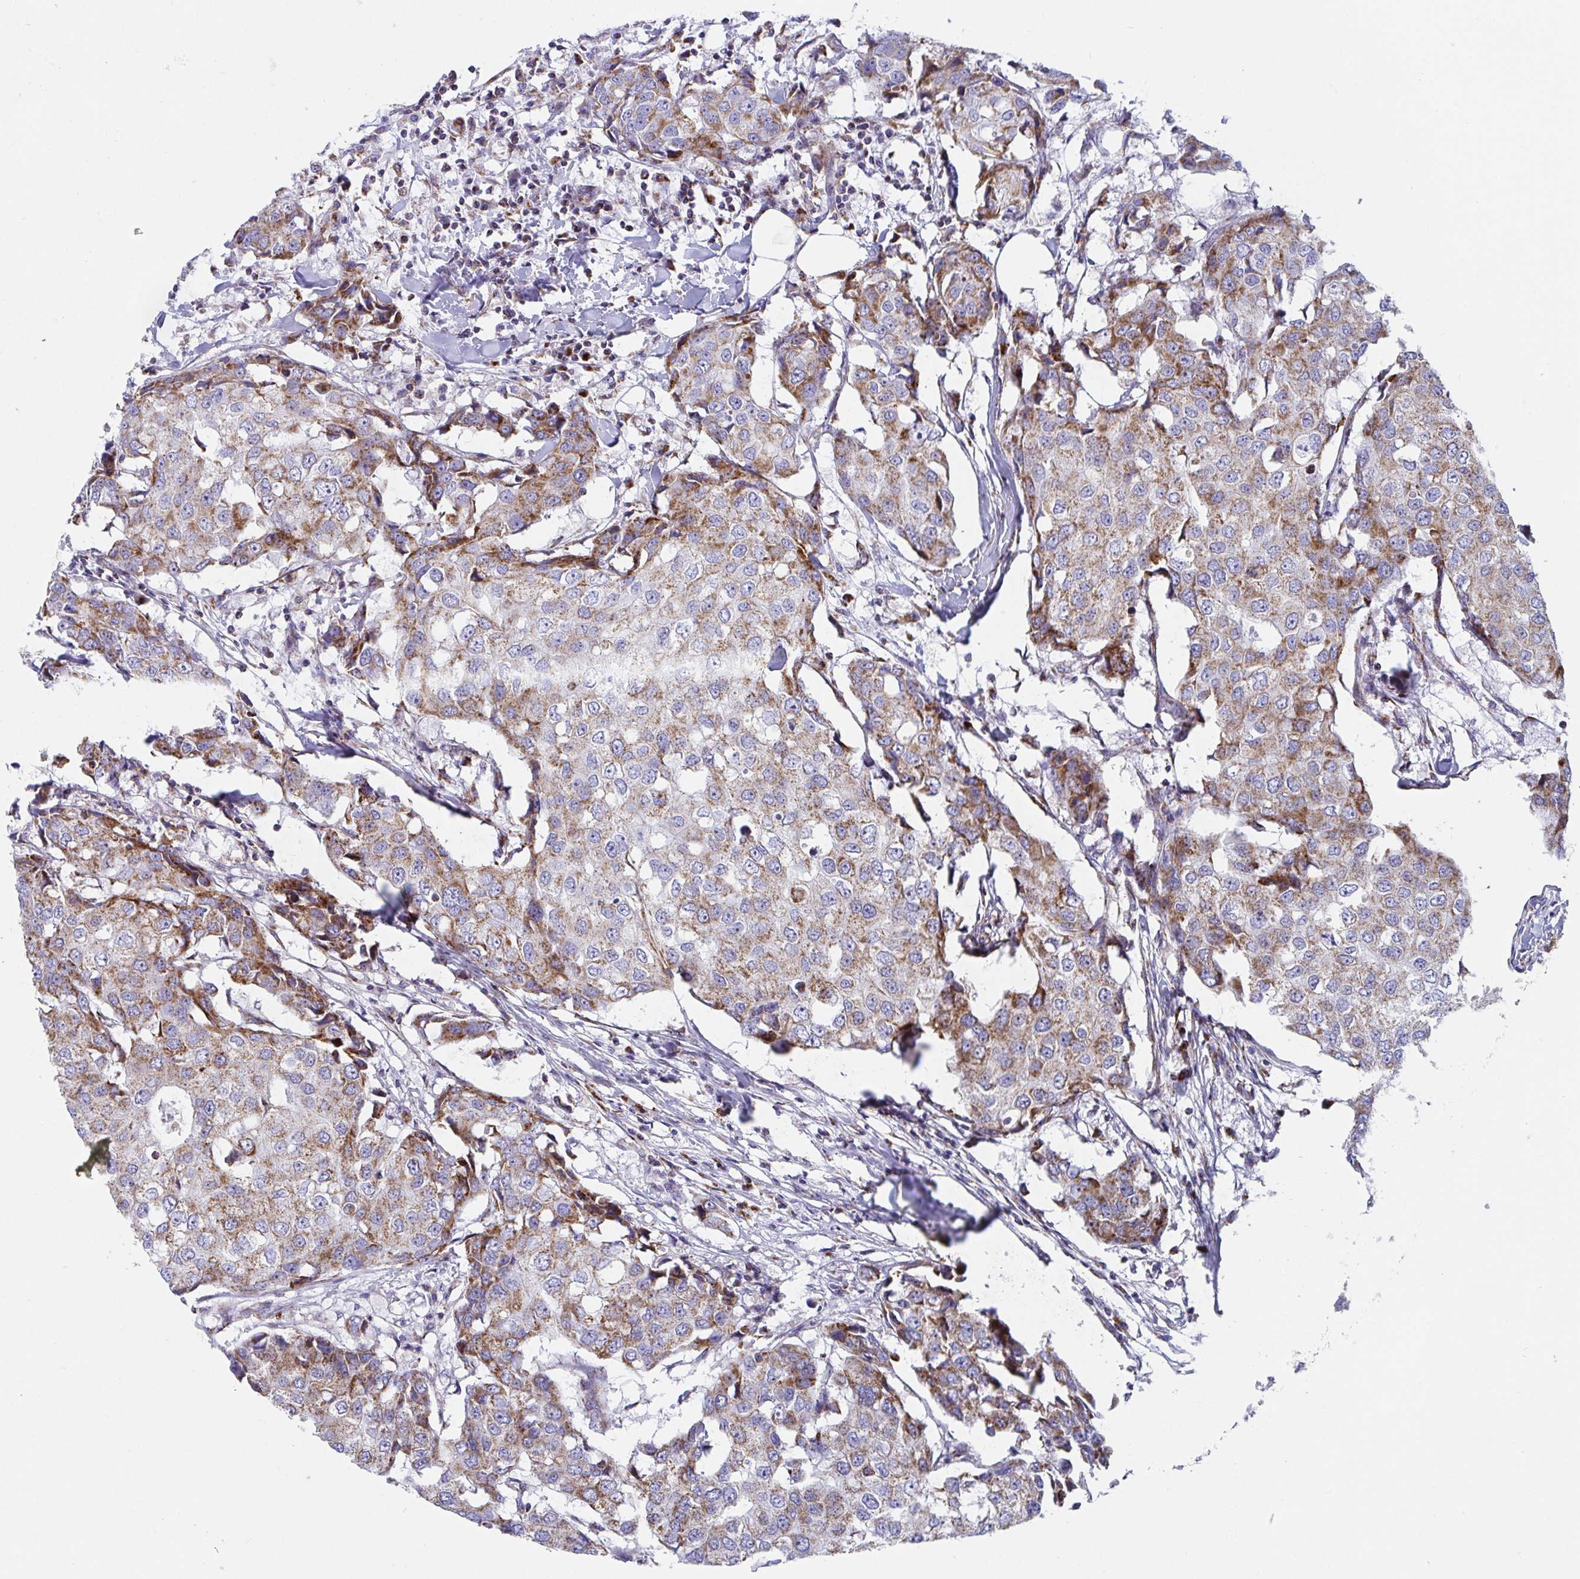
{"staining": {"intensity": "moderate", "quantity": ">75%", "location": "cytoplasmic/membranous"}, "tissue": "breast cancer", "cell_type": "Tumor cells", "image_type": "cancer", "snomed": [{"axis": "morphology", "description": "Duct carcinoma"}, {"axis": "topography", "description": "Breast"}], "caption": "Immunohistochemical staining of human invasive ductal carcinoma (breast) shows medium levels of moderate cytoplasmic/membranous protein positivity in approximately >75% of tumor cells.", "gene": "ATP5MJ", "patient": {"sex": "female", "age": 27}}